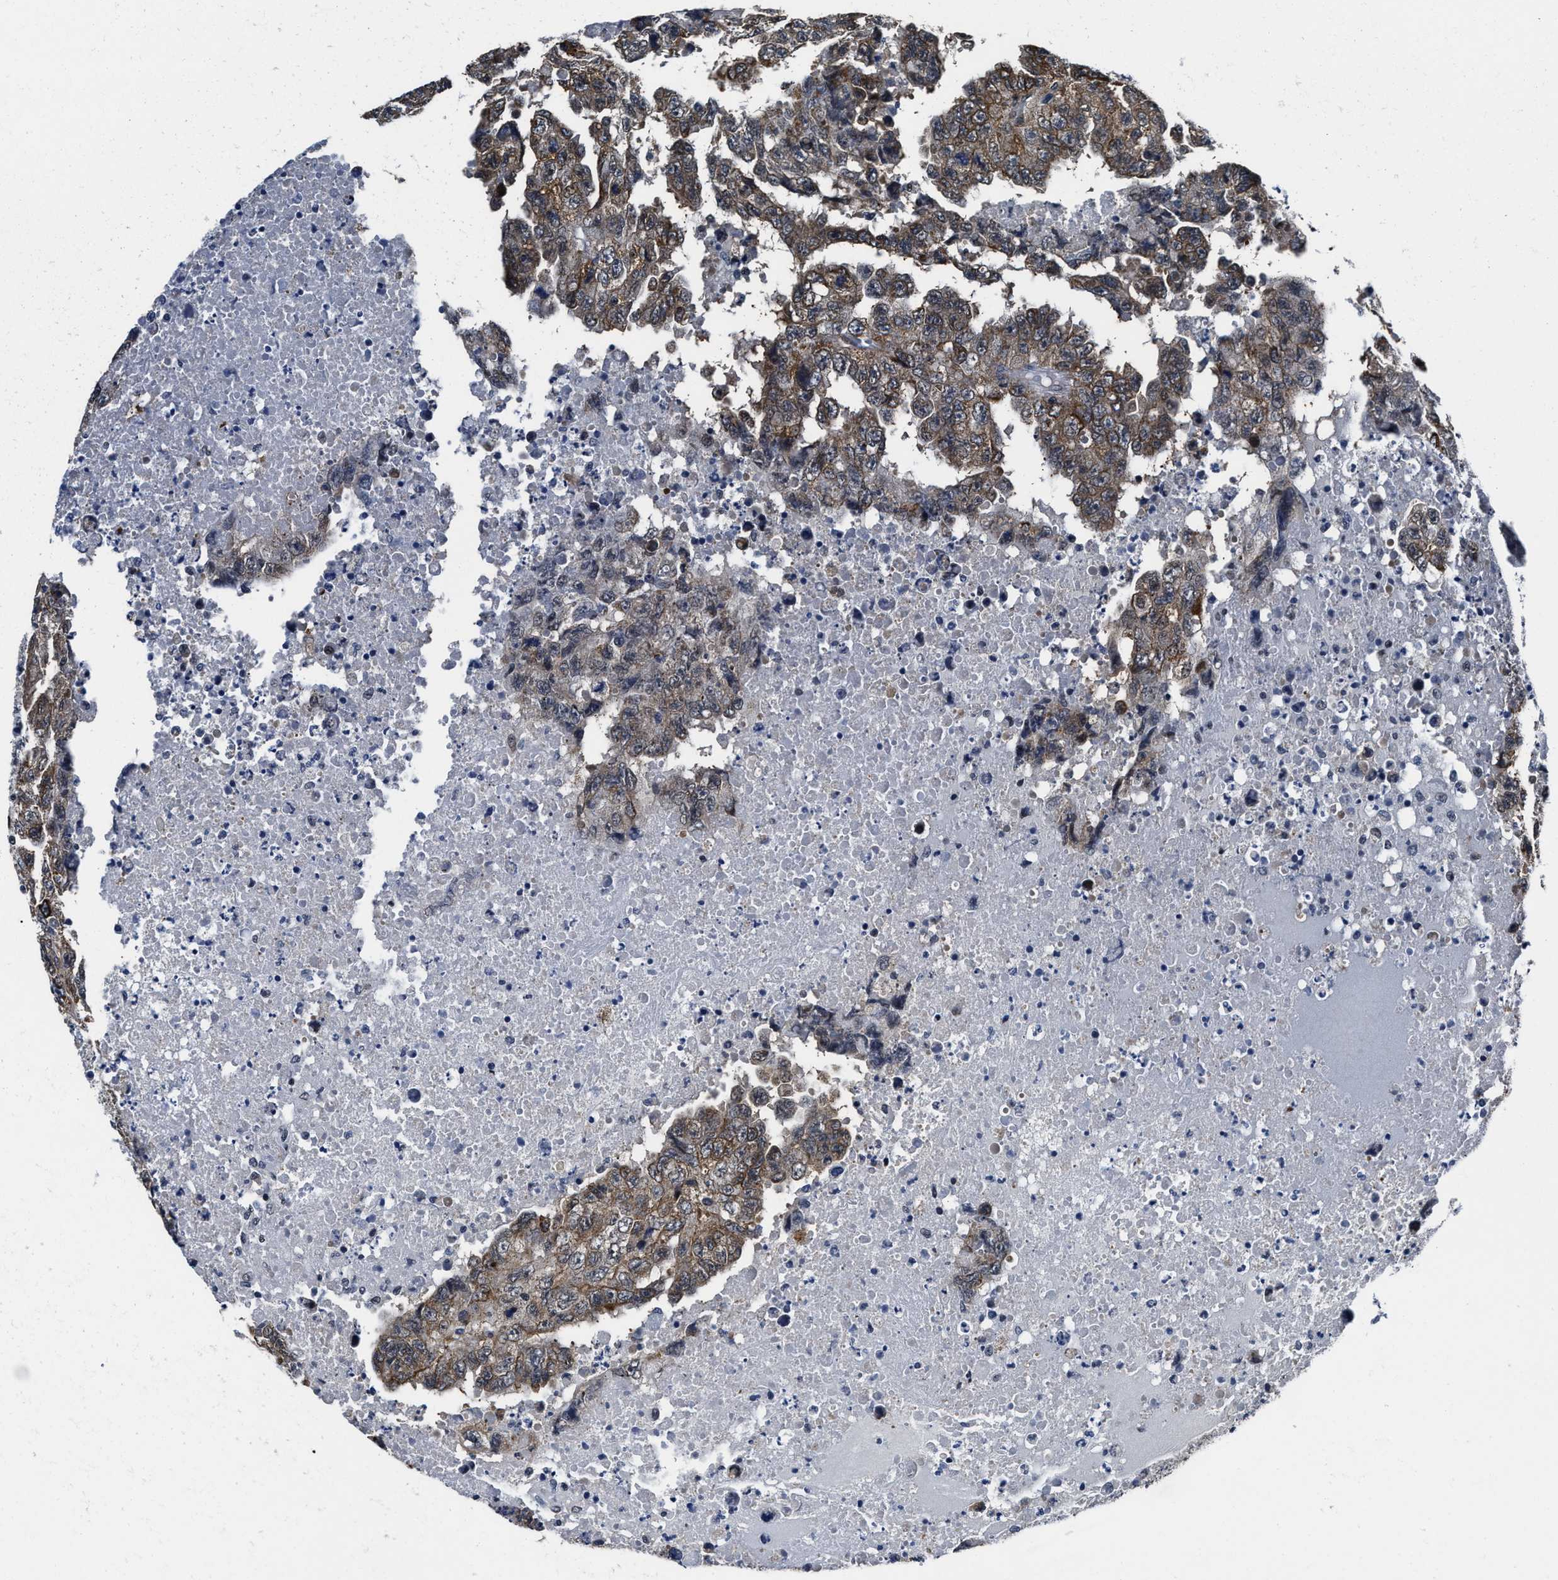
{"staining": {"intensity": "moderate", "quantity": ">75%", "location": "cytoplasmic/membranous"}, "tissue": "testis cancer", "cell_type": "Tumor cells", "image_type": "cancer", "snomed": [{"axis": "morphology", "description": "Necrosis, NOS"}, {"axis": "morphology", "description": "Carcinoma, Embryonal, NOS"}, {"axis": "topography", "description": "Testis"}], "caption": "Brown immunohistochemical staining in embryonal carcinoma (testis) shows moderate cytoplasmic/membranous positivity in about >75% of tumor cells. (Stains: DAB in brown, nuclei in blue, Microscopy: brightfield microscopy at high magnification).", "gene": "MARCKSL1", "patient": {"sex": "male", "age": 19}}